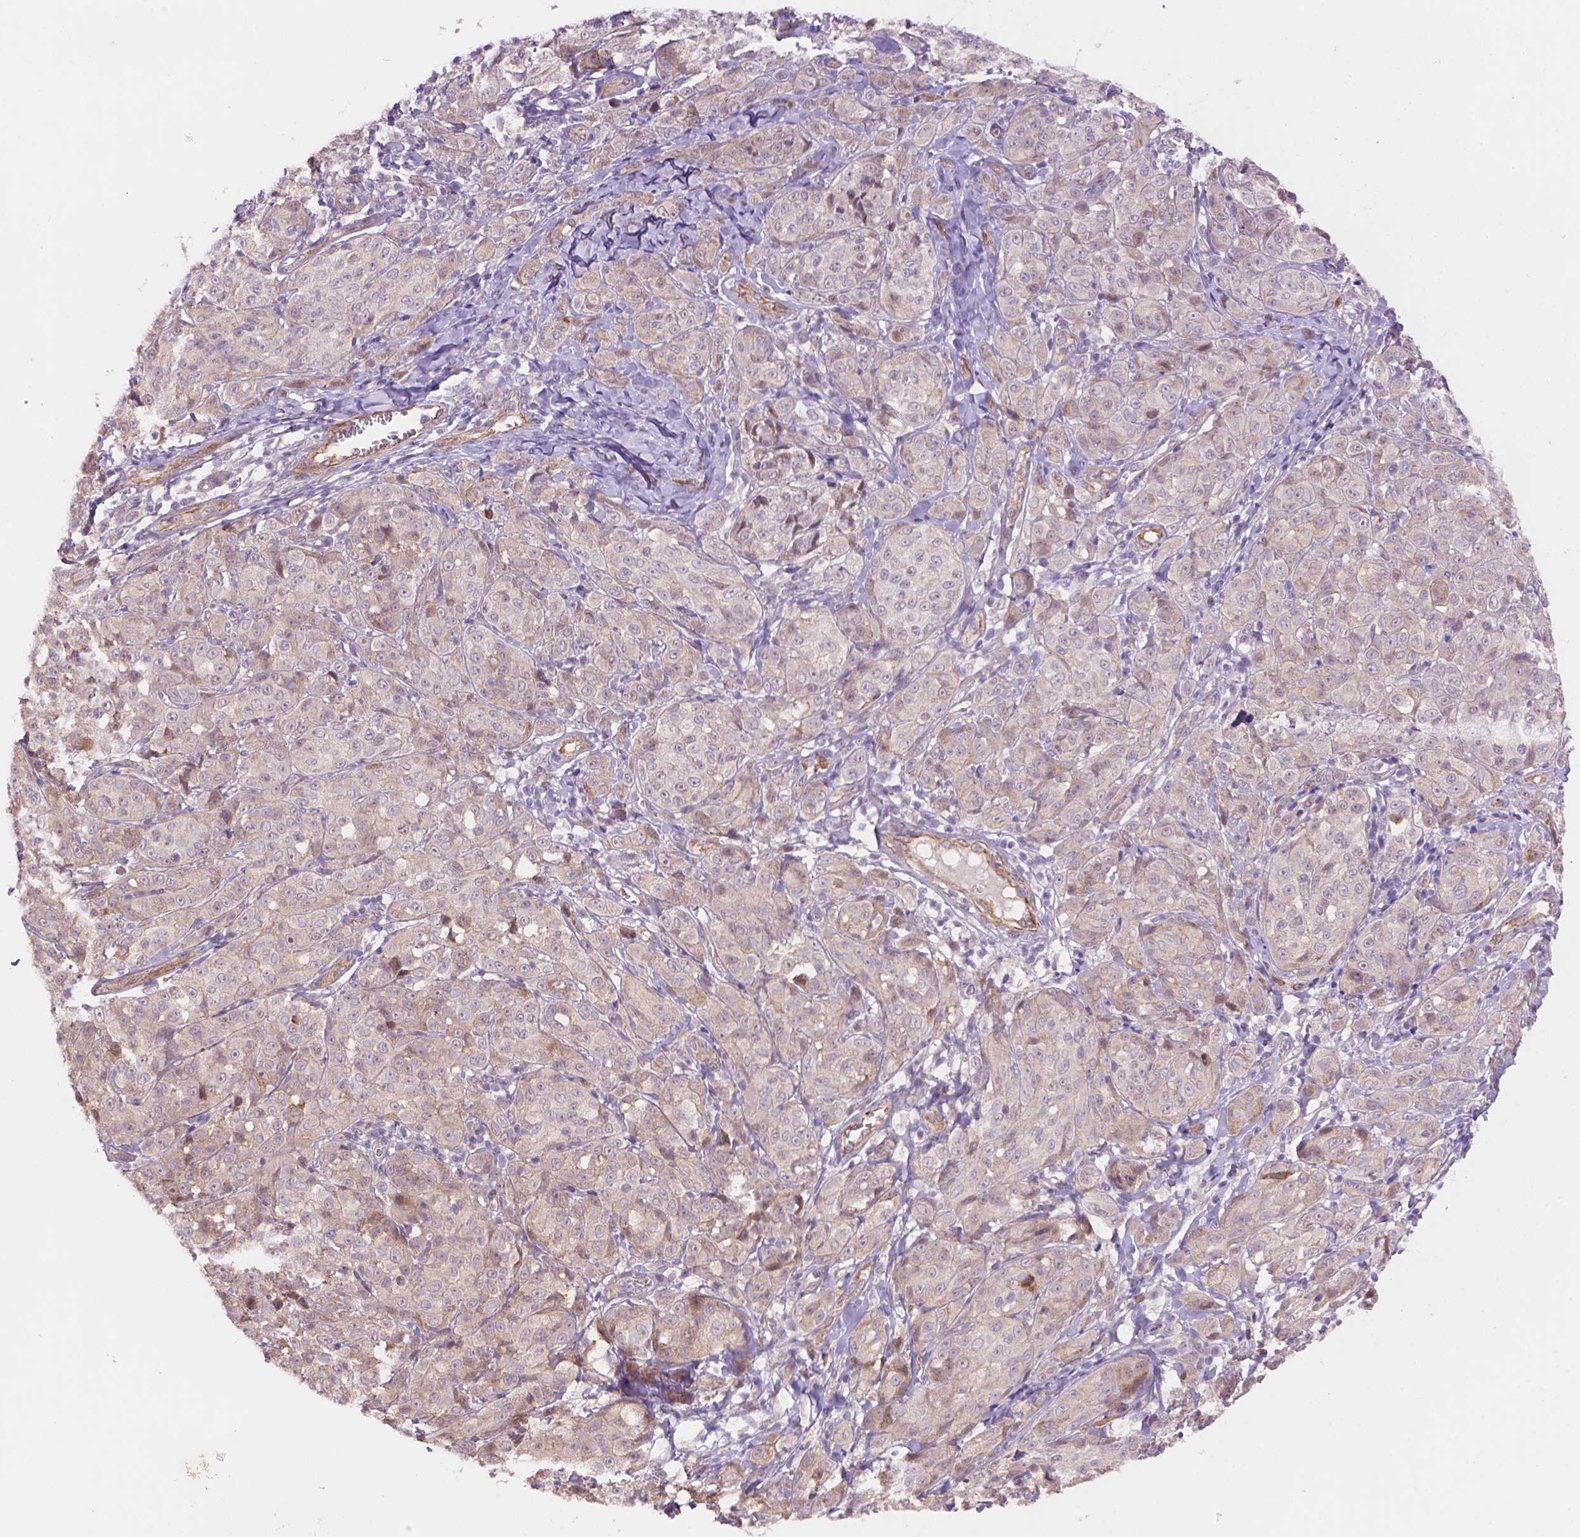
{"staining": {"intensity": "negative", "quantity": "none", "location": "none"}, "tissue": "melanoma", "cell_type": "Tumor cells", "image_type": "cancer", "snomed": [{"axis": "morphology", "description": "Malignant melanoma, NOS"}, {"axis": "topography", "description": "Skin"}], "caption": "Tumor cells show no significant expression in malignant melanoma.", "gene": "AMMECR1", "patient": {"sex": "male", "age": 89}}